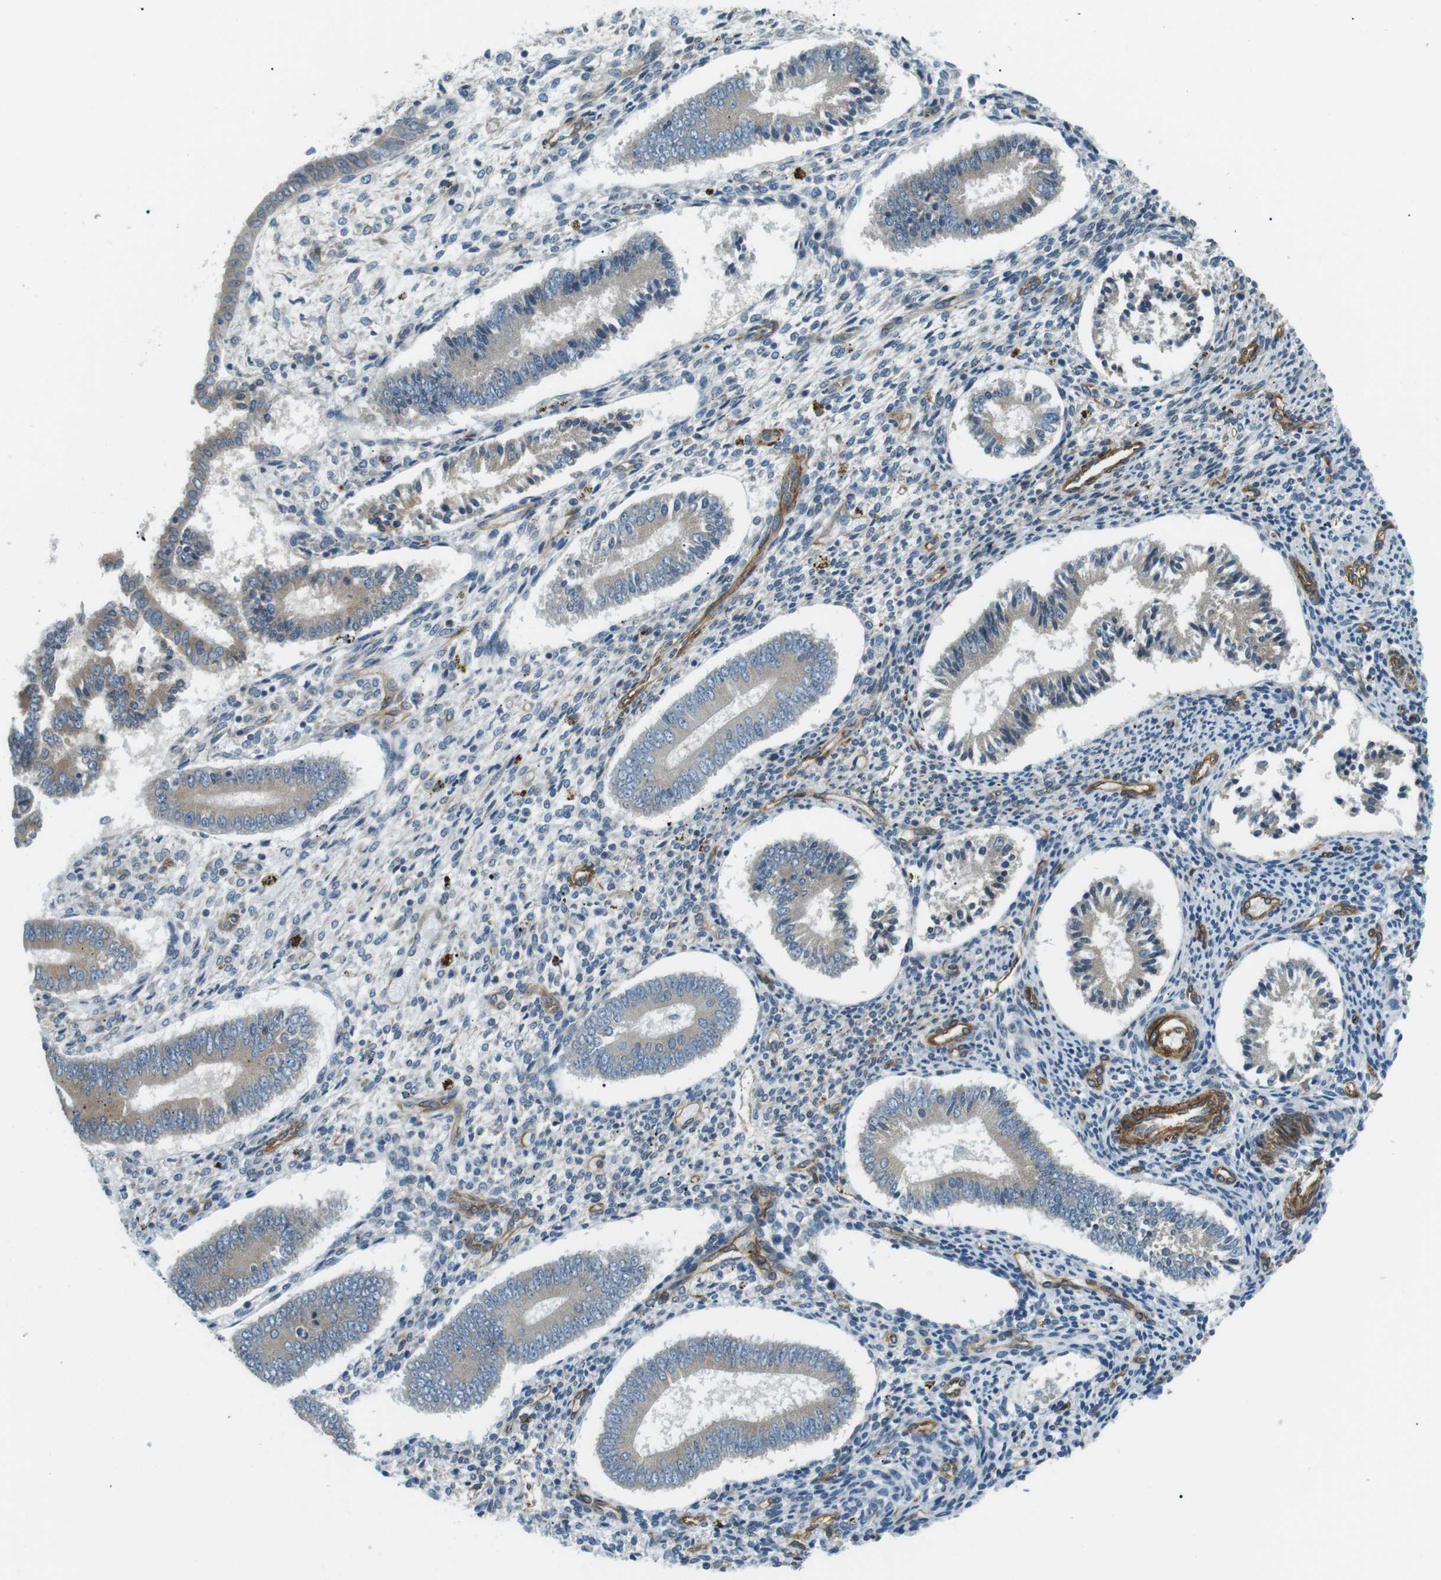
{"staining": {"intensity": "strong", "quantity": "<25%", "location": "cytoplasmic/membranous"}, "tissue": "endometrium", "cell_type": "Cells in endometrial stroma", "image_type": "normal", "snomed": [{"axis": "morphology", "description": "Normal tissue, NOS"}, {"axis": "topography", "description": "Endometrium"}], "caption": "A brown stain highlights strong cytoplasmic/membranous expression of a protein in cells in endometrial stroma of benign human endometrium.", "gene": "ODR4", "patient": {"sex": "female", "age": 42}}